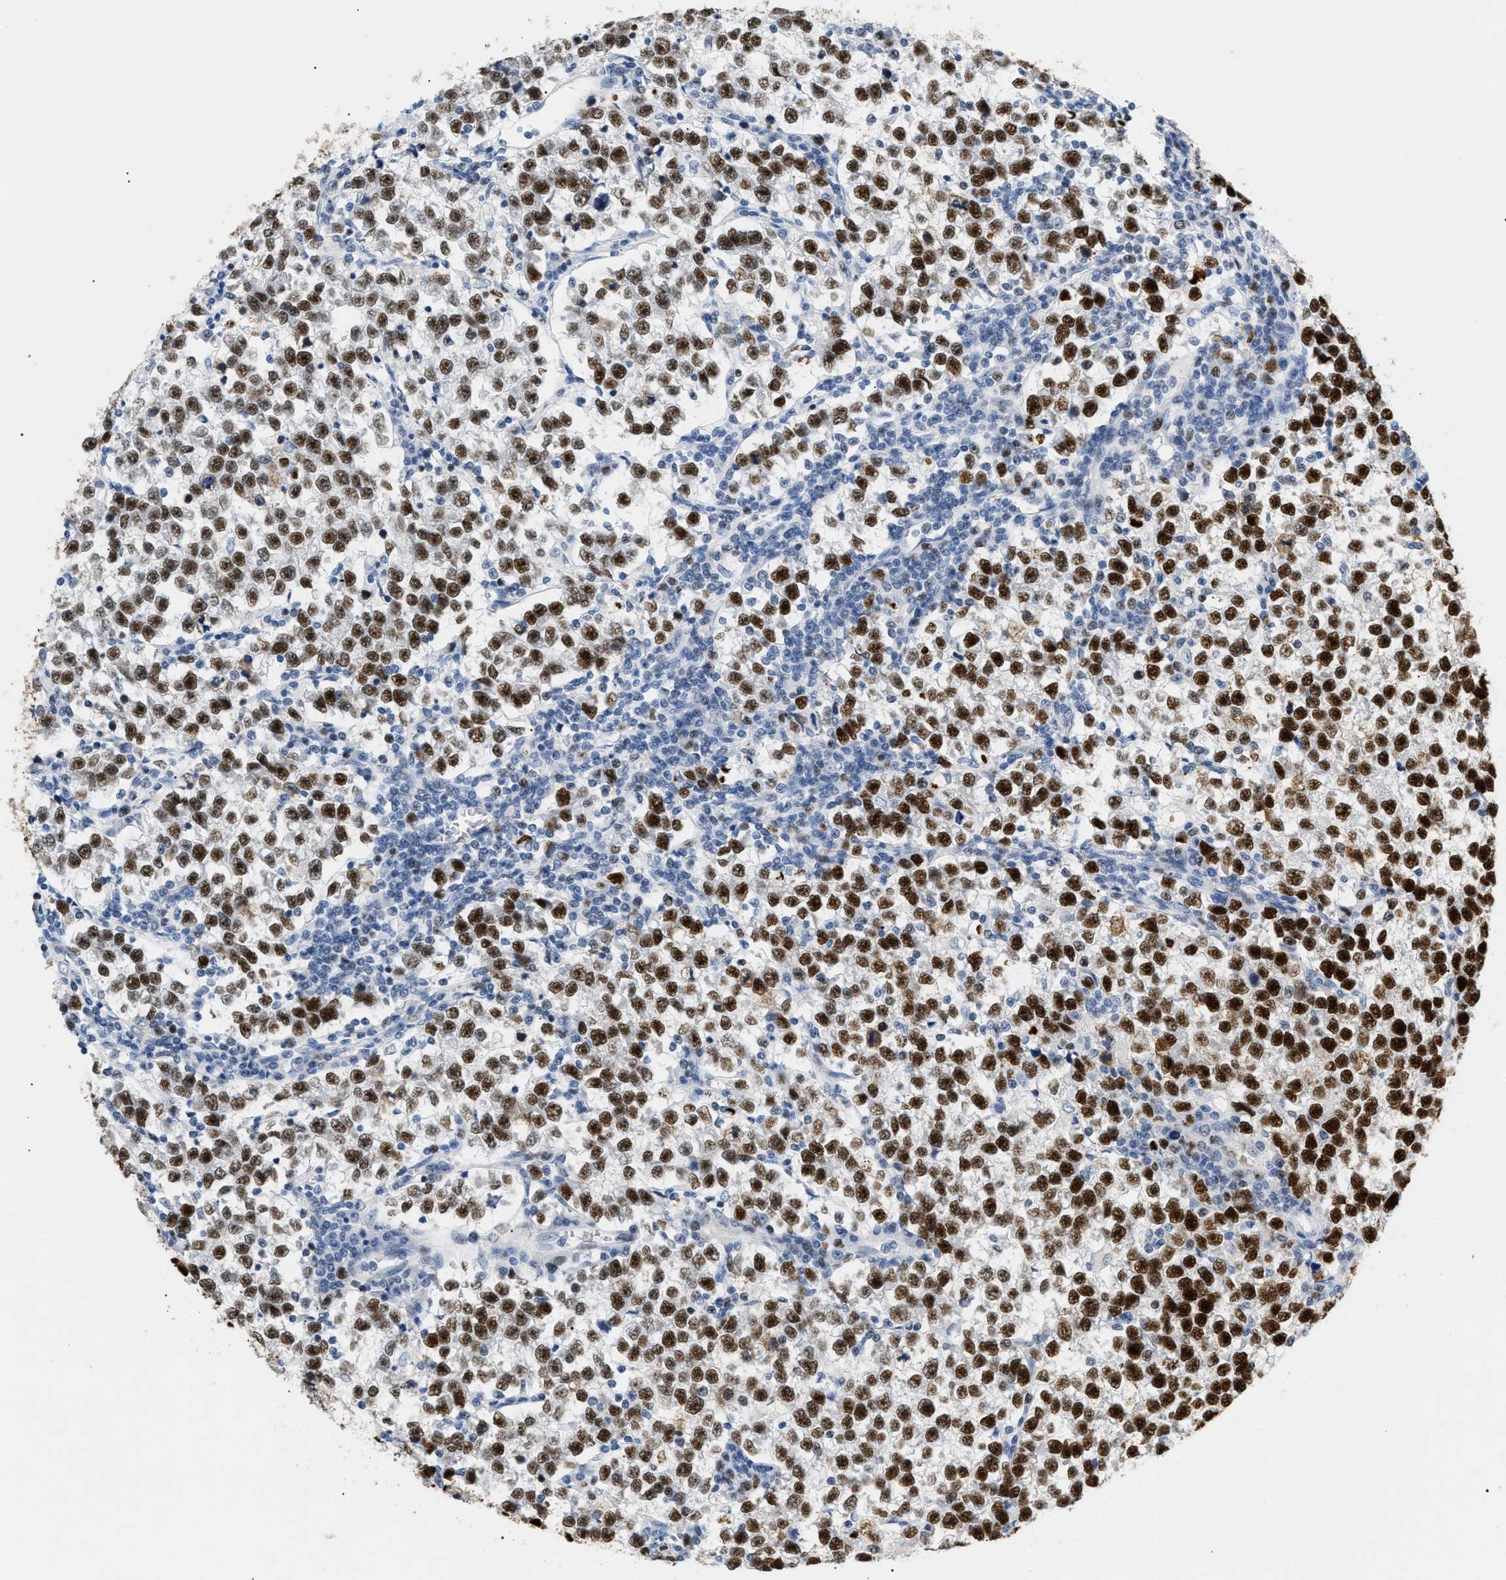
{"staining": {"intensity": "strong", "quantity": ">75%", "location": "nuclear"}, "tissue": "testis cancer", "cell_type": "Tumor cells", "image_type": "cancer", "snomed": [{"axis": "morphology", "description": "Normal tissue, NOS"}, {"axis": "morphology", "description": "Seminoma, NOS"}, {"axis": "topography", "description": "Testis"}], "caption": "Immunohistochemical staining of testis cancer (seminoma) reveals strong nuclear protein positivity in about >75% of tumor cells.", "gene": "MCM7", "patient": {"sex": "male", "age": 43}}